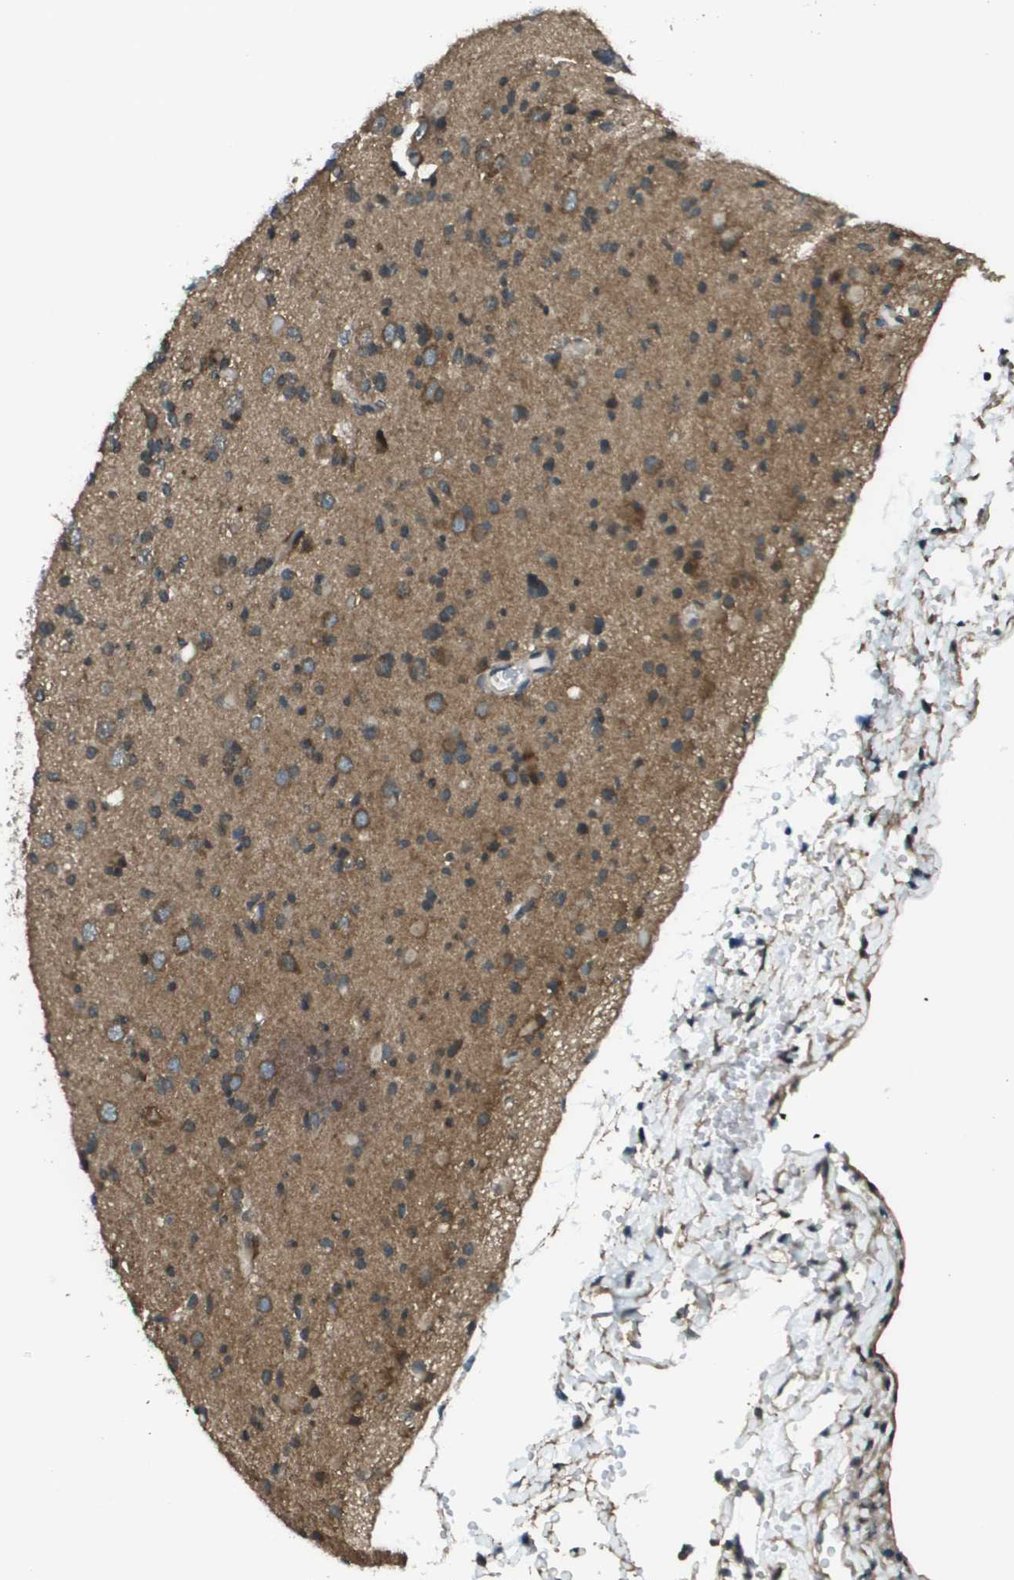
{"staining": {"intensity": "moderate", "quantity": ">75%", "location": "cytoplasmic/membranous"}, "tissue": "glioma", "cell_type": "Tumor cells", "image_type": "cancer", "snomed": [{"axis": "morphology", "description": "Glioma, malignant, Low grade"}, {"axis": "topography", "description": "Brain"}], "caption": "A photomicrograph of malignant glioma (low-grade) stained for a protein reveals moderate cytoplasmic/membranous brown staining in tumor cells. (DAB (3,3'-diaminobenzidine) IHC, brown staining for protein, blue staining for nuclei).", "gene": "PPFIA1", "patient": {"sex": "female", "age": 22}}